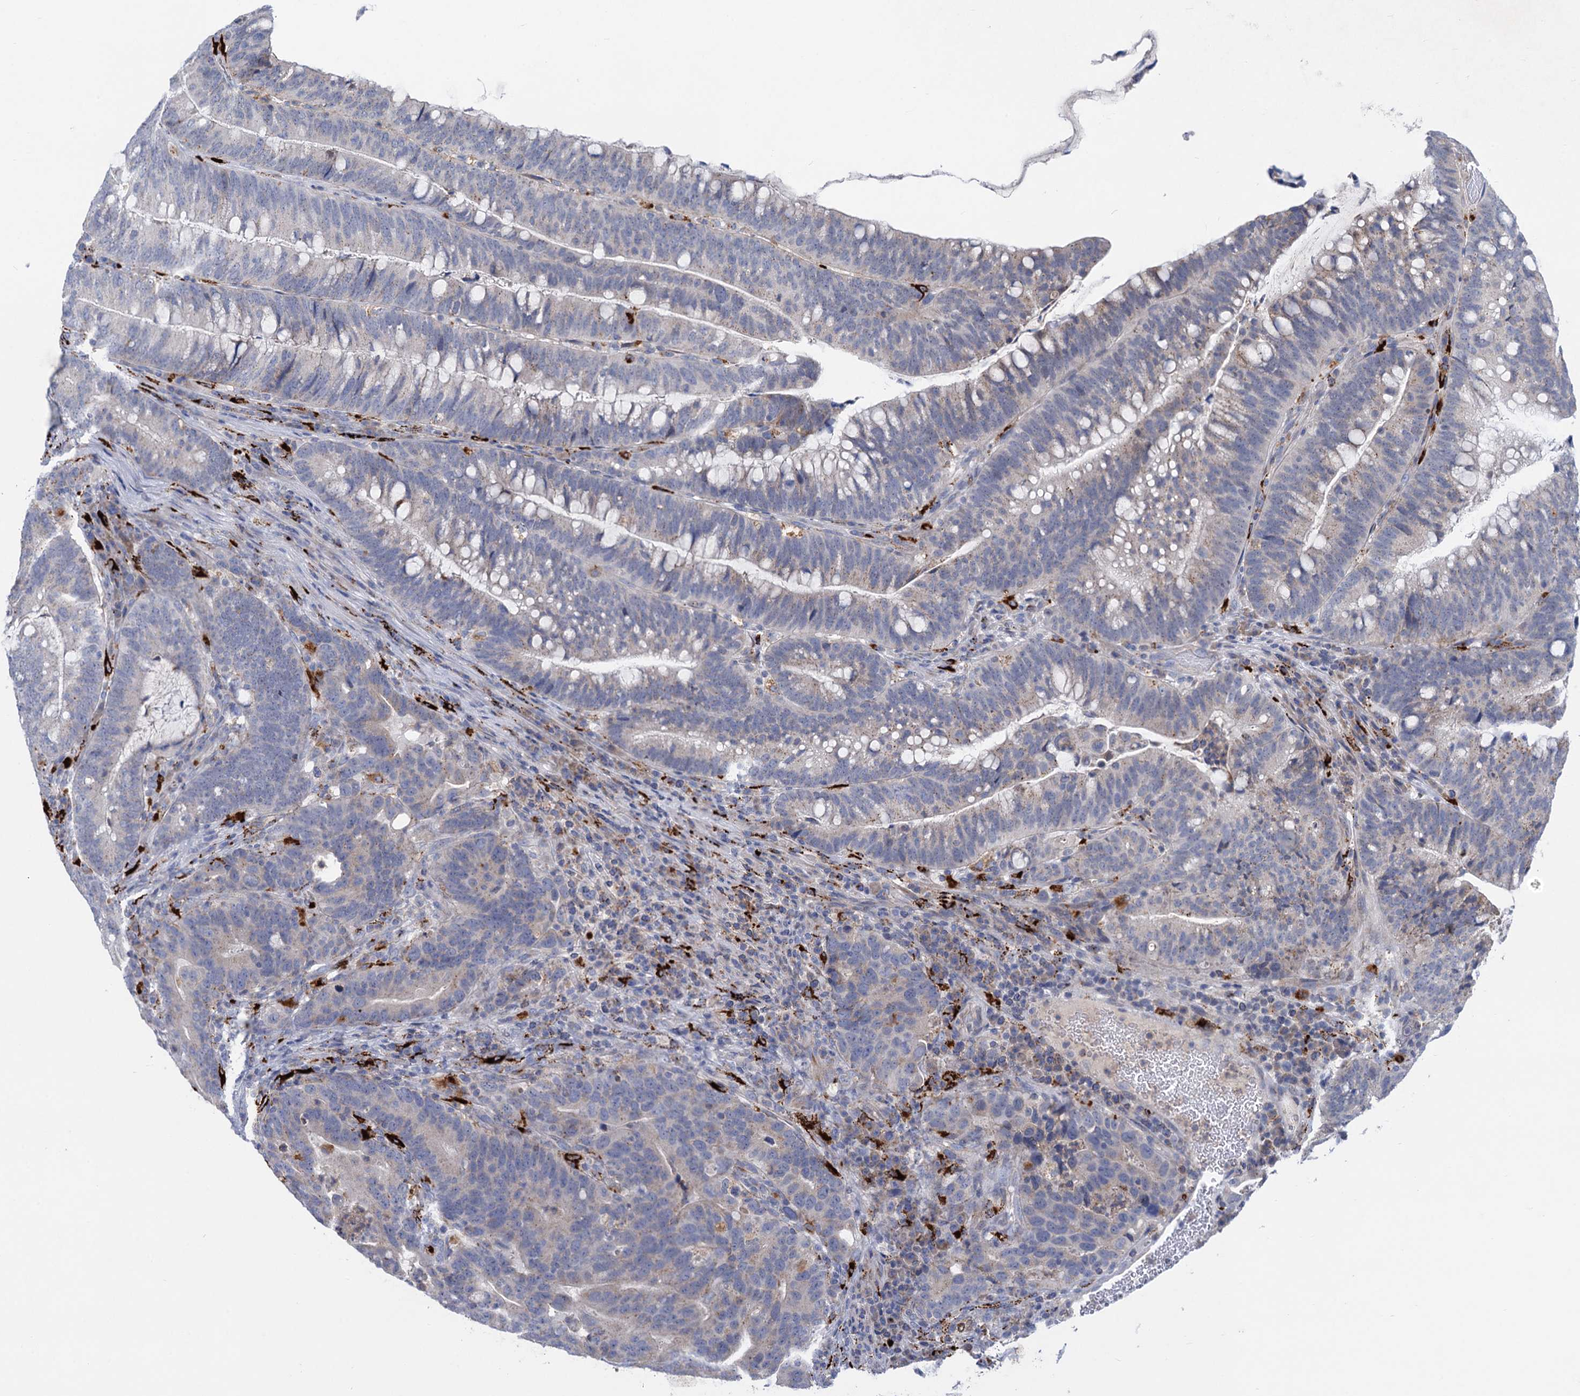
{"staining": {"intensity": "negative", "quantity": "none", "location": "none"}, "tissue": "colorectal cancer", "cell_type": "Tumor cells", "image_type": "cancer", "snomed": [{"axis": "morphology", "description": "Adenocarcinoma, NOS"}, {"axis": "topography", "description": "Colon"}], "caption": "Tumor cells are negative for protein expression in human colorectal cancer. The staining was performed using DAB (3,3'-diaminobenzidine) to visualize the protein expression in brown, while the nuclei were stained in blue with hematoxylin (Magnification: 20x).", "gene": "ANKS3", "patient": {"sex": "female", "age": 66}}